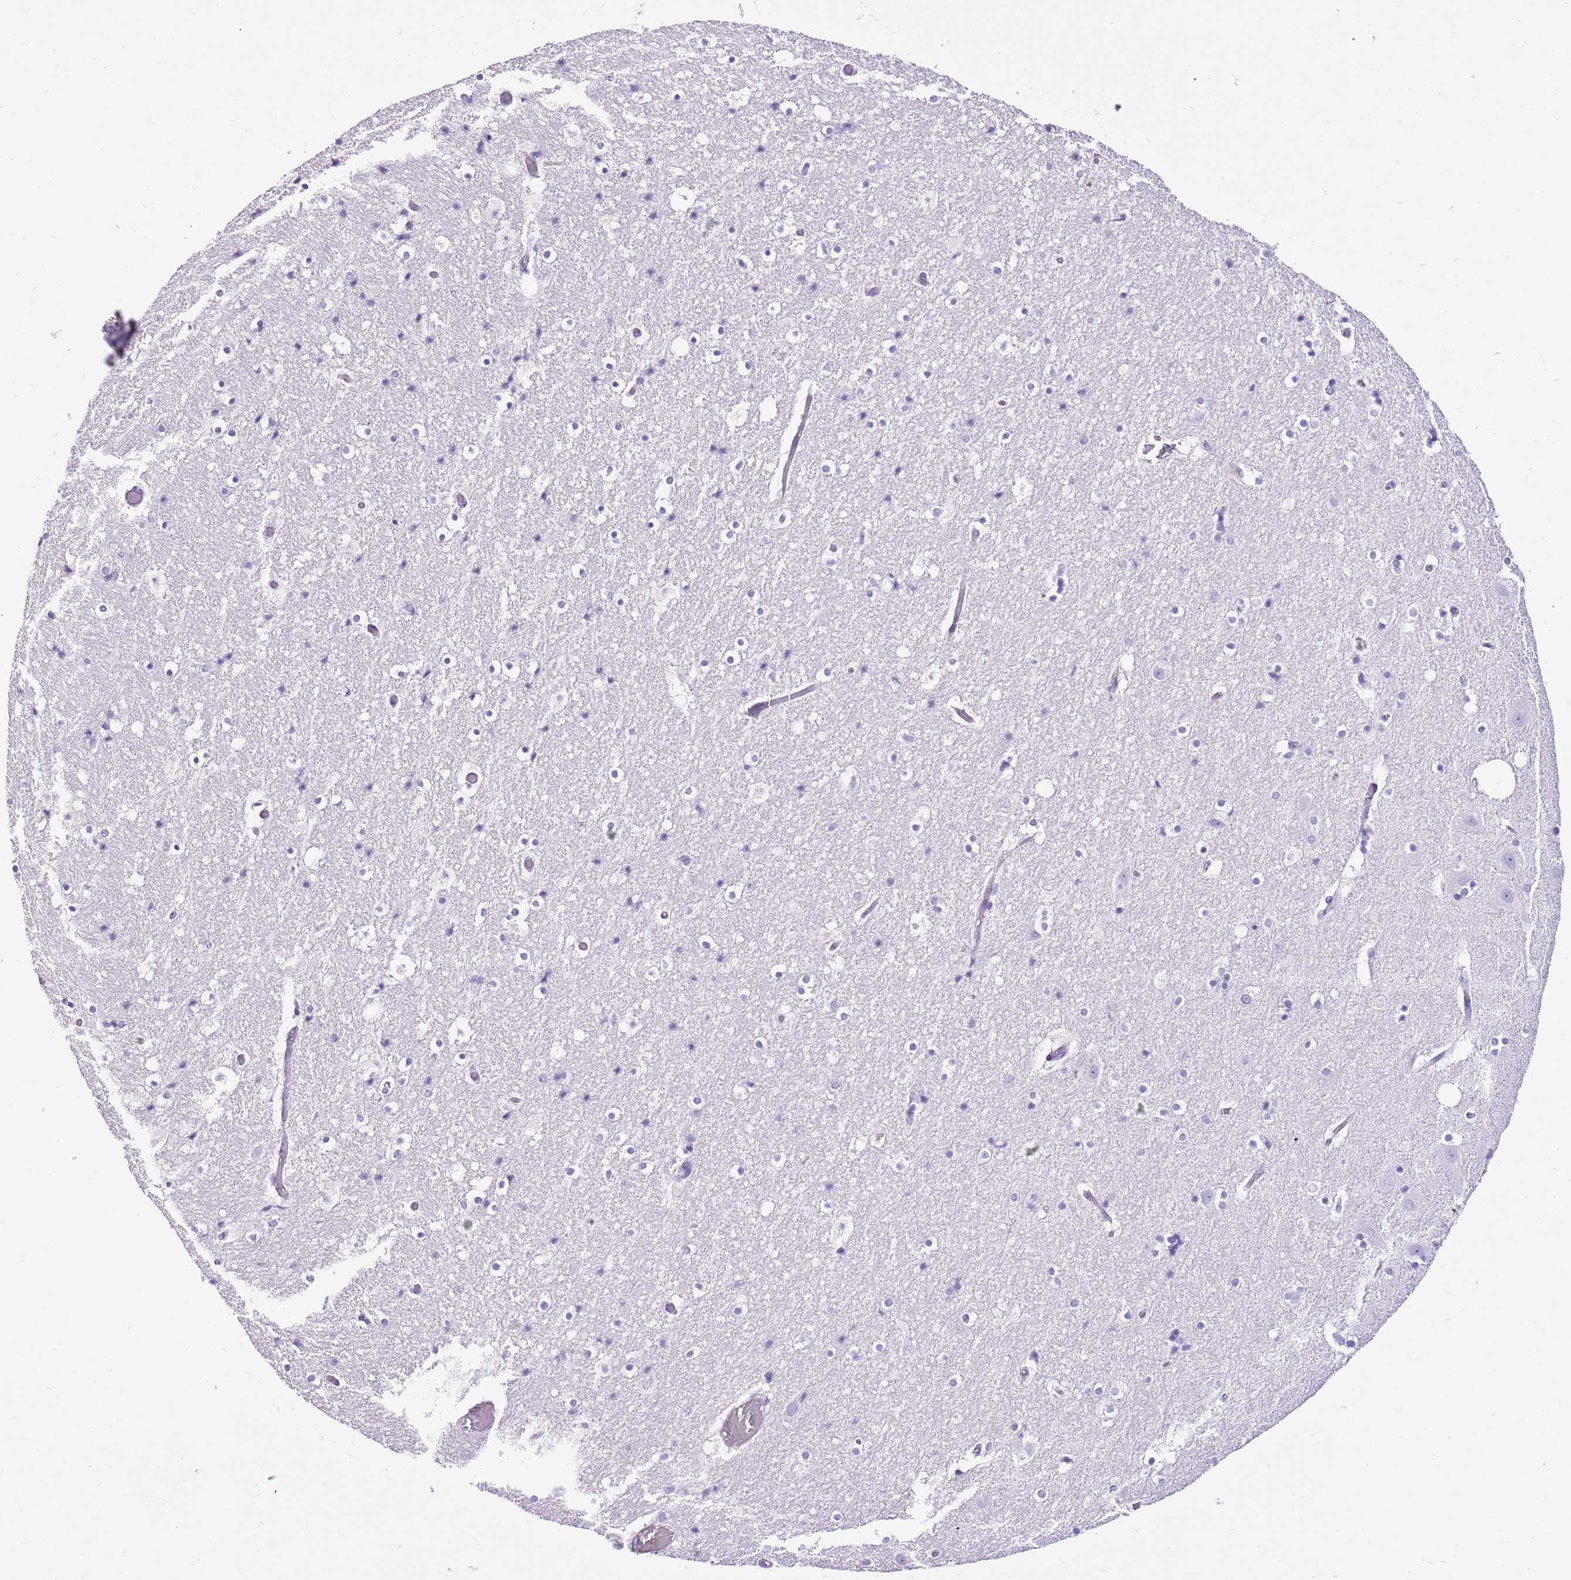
{"staining": {"intensity": "negative", "quantity": "none", "location": "none"}, "tissue": "hippocampus", "cell_type": "Glial cells", "image_type": "normal", "snomed": [{"axis": "morphology", "description": "Normal tissue, NOS"}, {"axis": "topography", "description": "Hippocampus"}], "caption": "Immunohistochemistry (IHC) histopathology image of unremarkable hippocampus: hippocampus stained with DAB (3,3'-diaminobenzidine) demonstrates no significant protein staining in glial cells.", "gene": "BHLHA15", "patient": {"sex": "female", "age": 52}}